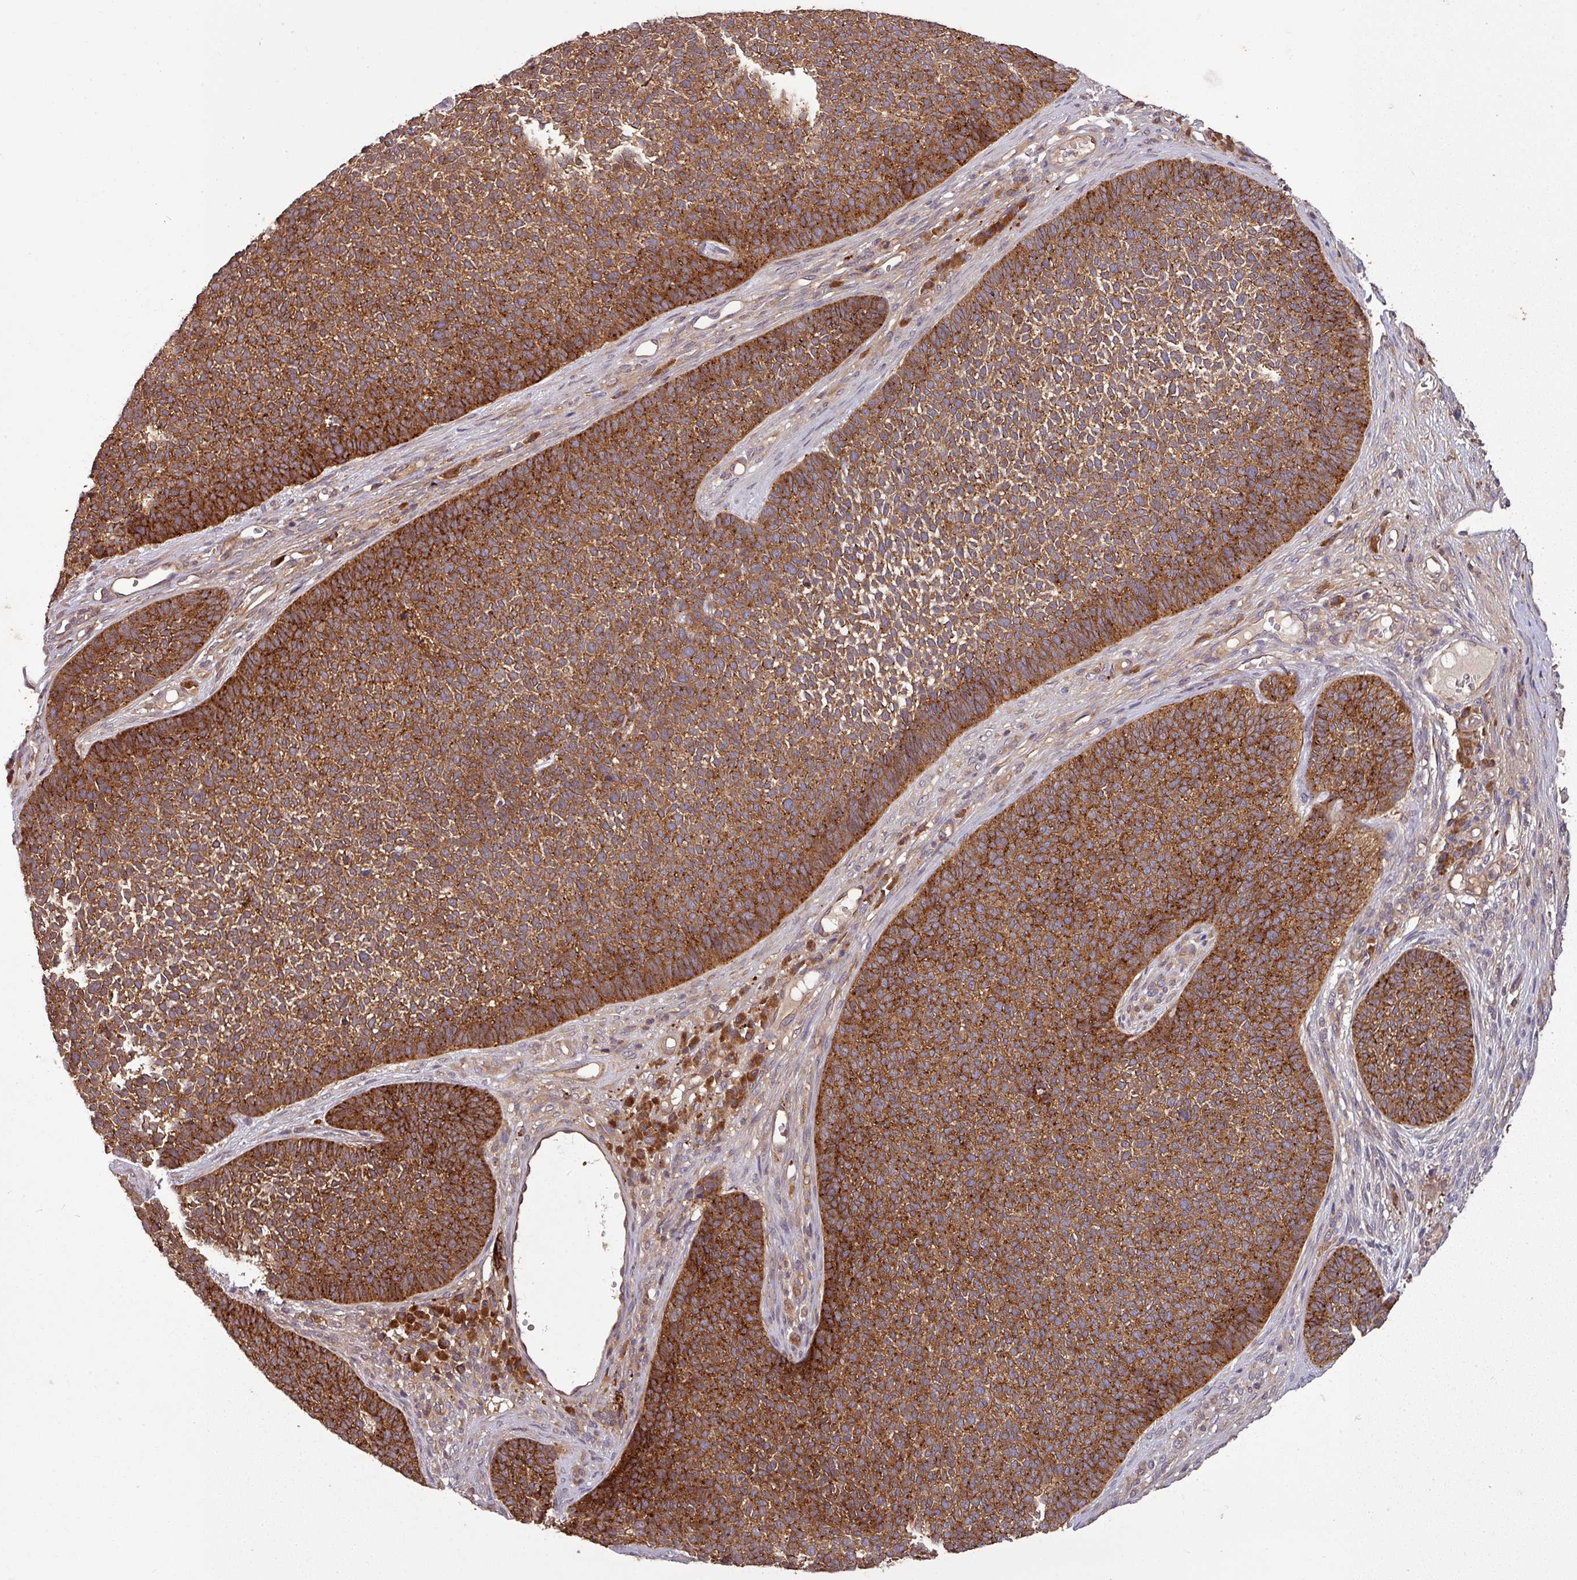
{"staining": {"intensity": "strong", "quantity": ">75%", "location": "cytoplasmic/membranous"}, "tissue": "skin cancer", "cell_type": "Tumor cells", "image_type": "cancer", "snomed": [{"axis": "morphology", "description": "Basal cell carcinoma"}, {"axis": "topography", "description": "Skin"}], "caption": "Brown immunohistochemical staining in basal cell carcinoma (skin) shows strong cytoplasmic/membranous expression in approximately >75% of tumor cells. The staining is performed using DAB (3,3'-diaminobenzidine) brown chromogen to label protein expression. The nuclei are counter-stained blue using hematoxylin.", "gene": "SIRPB2", "patient": {"sex": "female", "age": 84}}